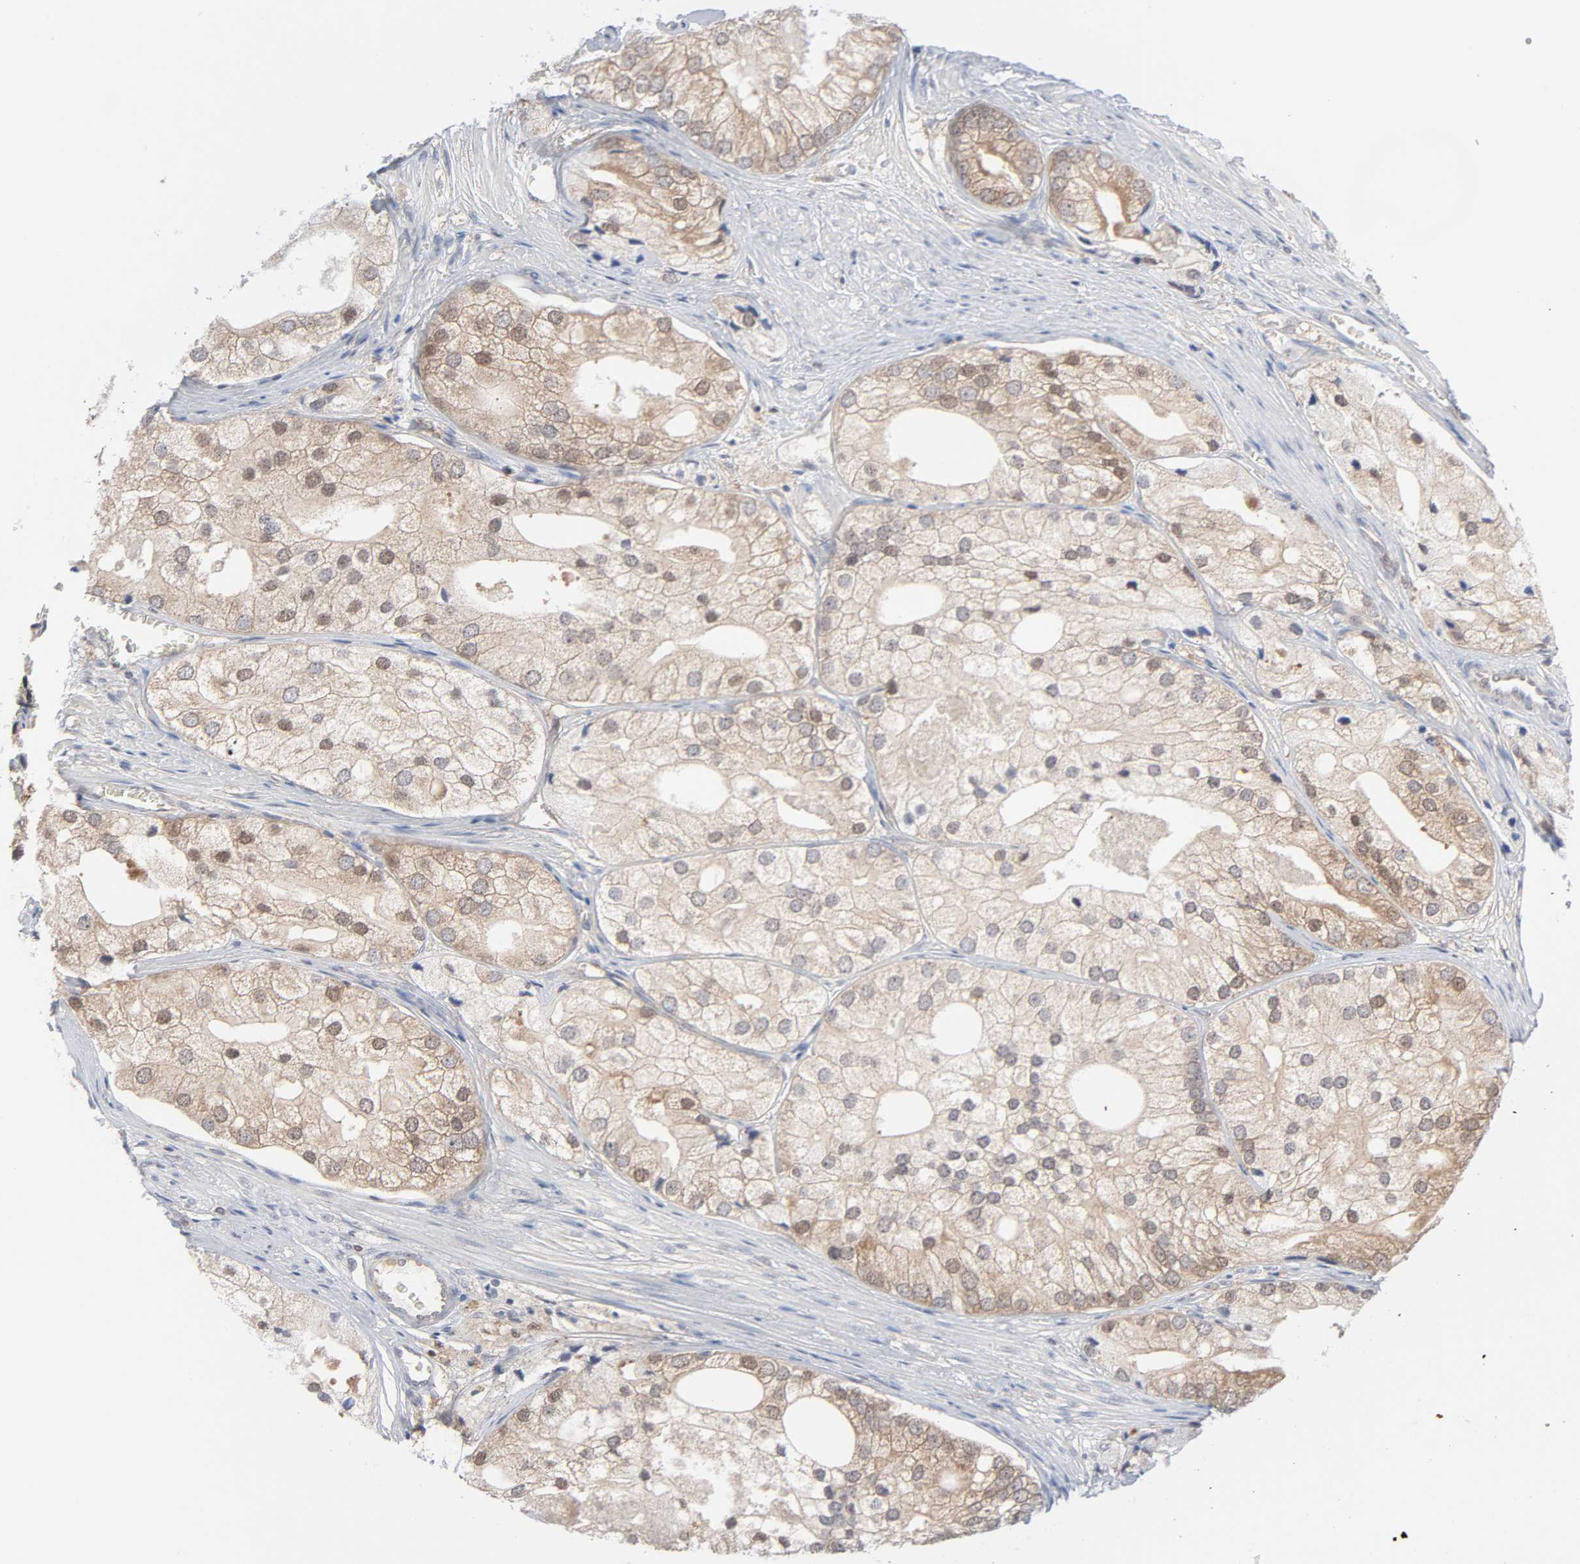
{"staining": {"intensity": "moderate", "quantity": ">75%", "location": "cytoplasmic/membranous,nuclear"}, "tissue": "prostate cancer", "cell_type": "Tumor cells", "image_type": "cancer", "snomed": [{"axis": "morphology", "description": "Adenocarcinoma, Low grade"}, {"axis": "topography", "description": "Prostate"}], "caption": "Prostate cancer (adenocarcinoma (low-grade)) stained for a protein (brown) shows moderate cytoplasmic/membranous and nuclear positive expression in about >75% of tumor cells.", "gene": "PRDX1", "patient": {"sex": "male", "age": 69}}